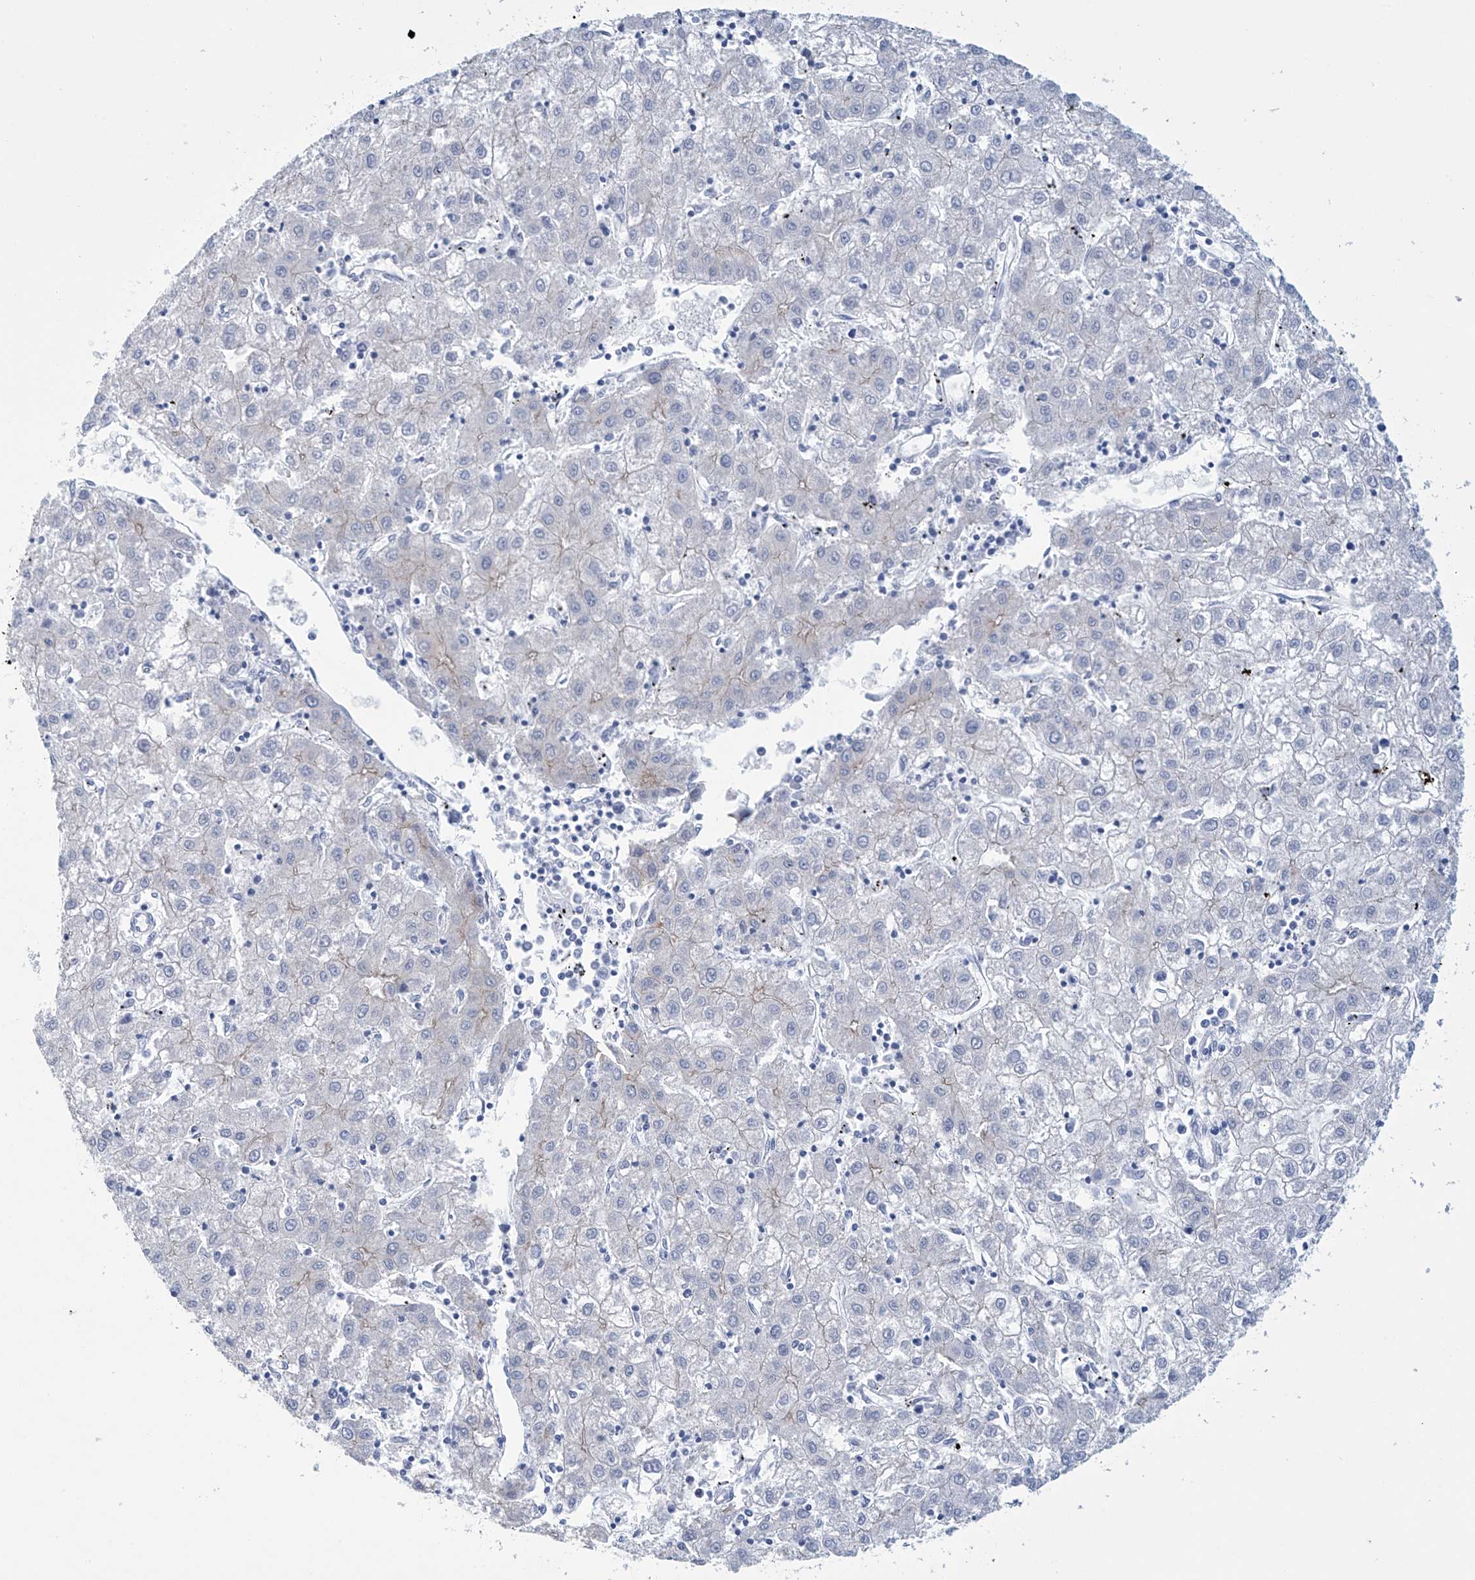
{"staining": {"intensity": "negative", "quantity": "none", "location": "none"}, "tissue": "liver cancer", "cell_type": "Tumor cells", "image_type": "cancer", "snomed": [{"axis": "morphology", "description": "Carcinoma, Hepatocellular, NOS"}, {"axis": "topography", "description": "Liver"}], "caption": "There is no significant positivity in tumor cells of liver cancer (hepatocellular carcinoma).", "gene": "DSP", "patient": {"sex": "male", "age": 72}}